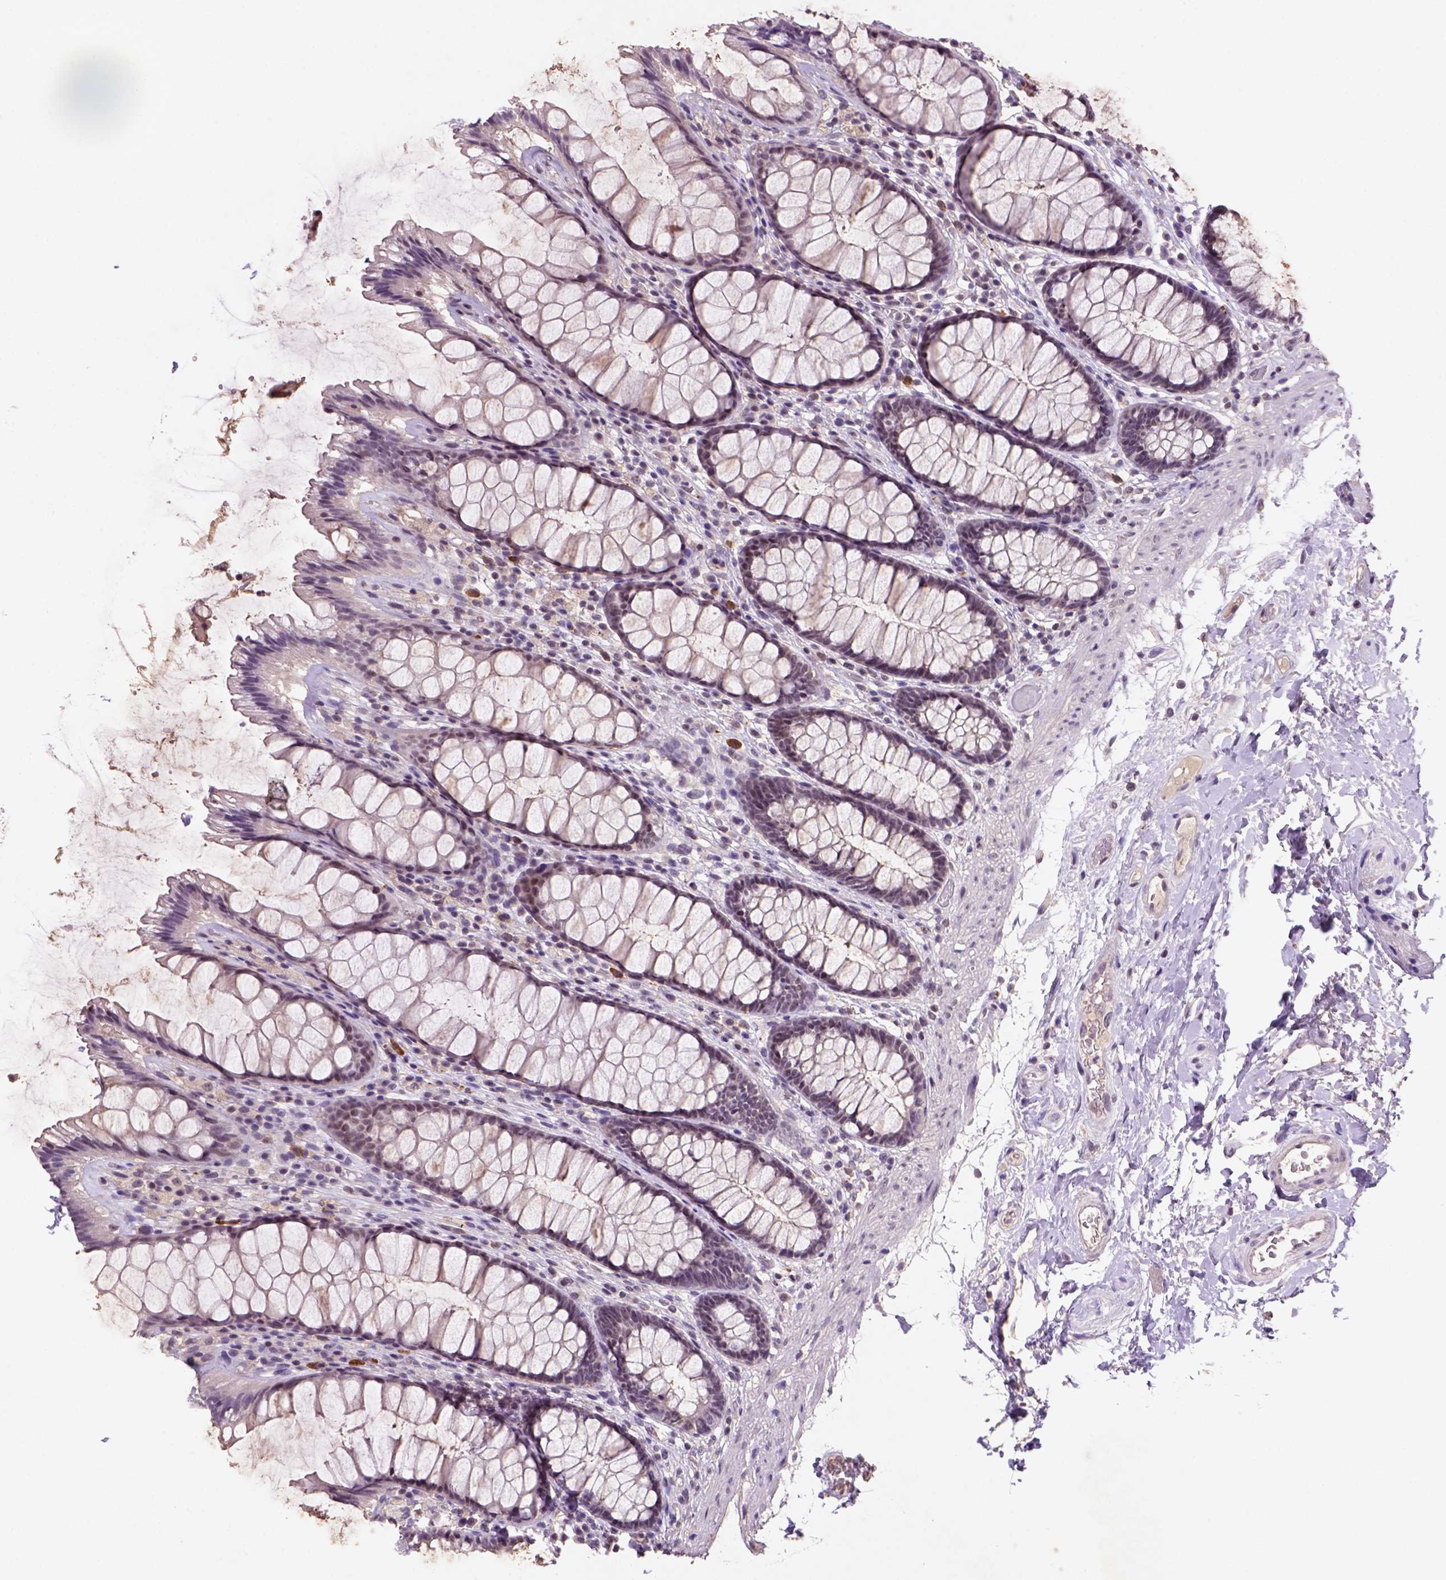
{"staining": {"intensity": "weak", "quantity": "25%-75%", "location": "cytoplasmic/membranous,nuclear"}, "tissue": "rectum", "cell_type": "Glandular cells", "image_type": "normal", "snomed": [{"axis": "morphology", "description": "Normal tissue, NOS"}, {"axis": "topography", "description": "Rectum"}], "caption": "The photomicrograph reveals immunohistochemical staining of normal rectum. There is weak cytoplasmic/membranous,nuclear staining is present in approximately 25%-75% of glandular cells. Immunohistochemistry stains the protein in brown and the nuclei are stained blue.", "gene": "SCML4", "patient": {"sex": "male", "age": 72}}